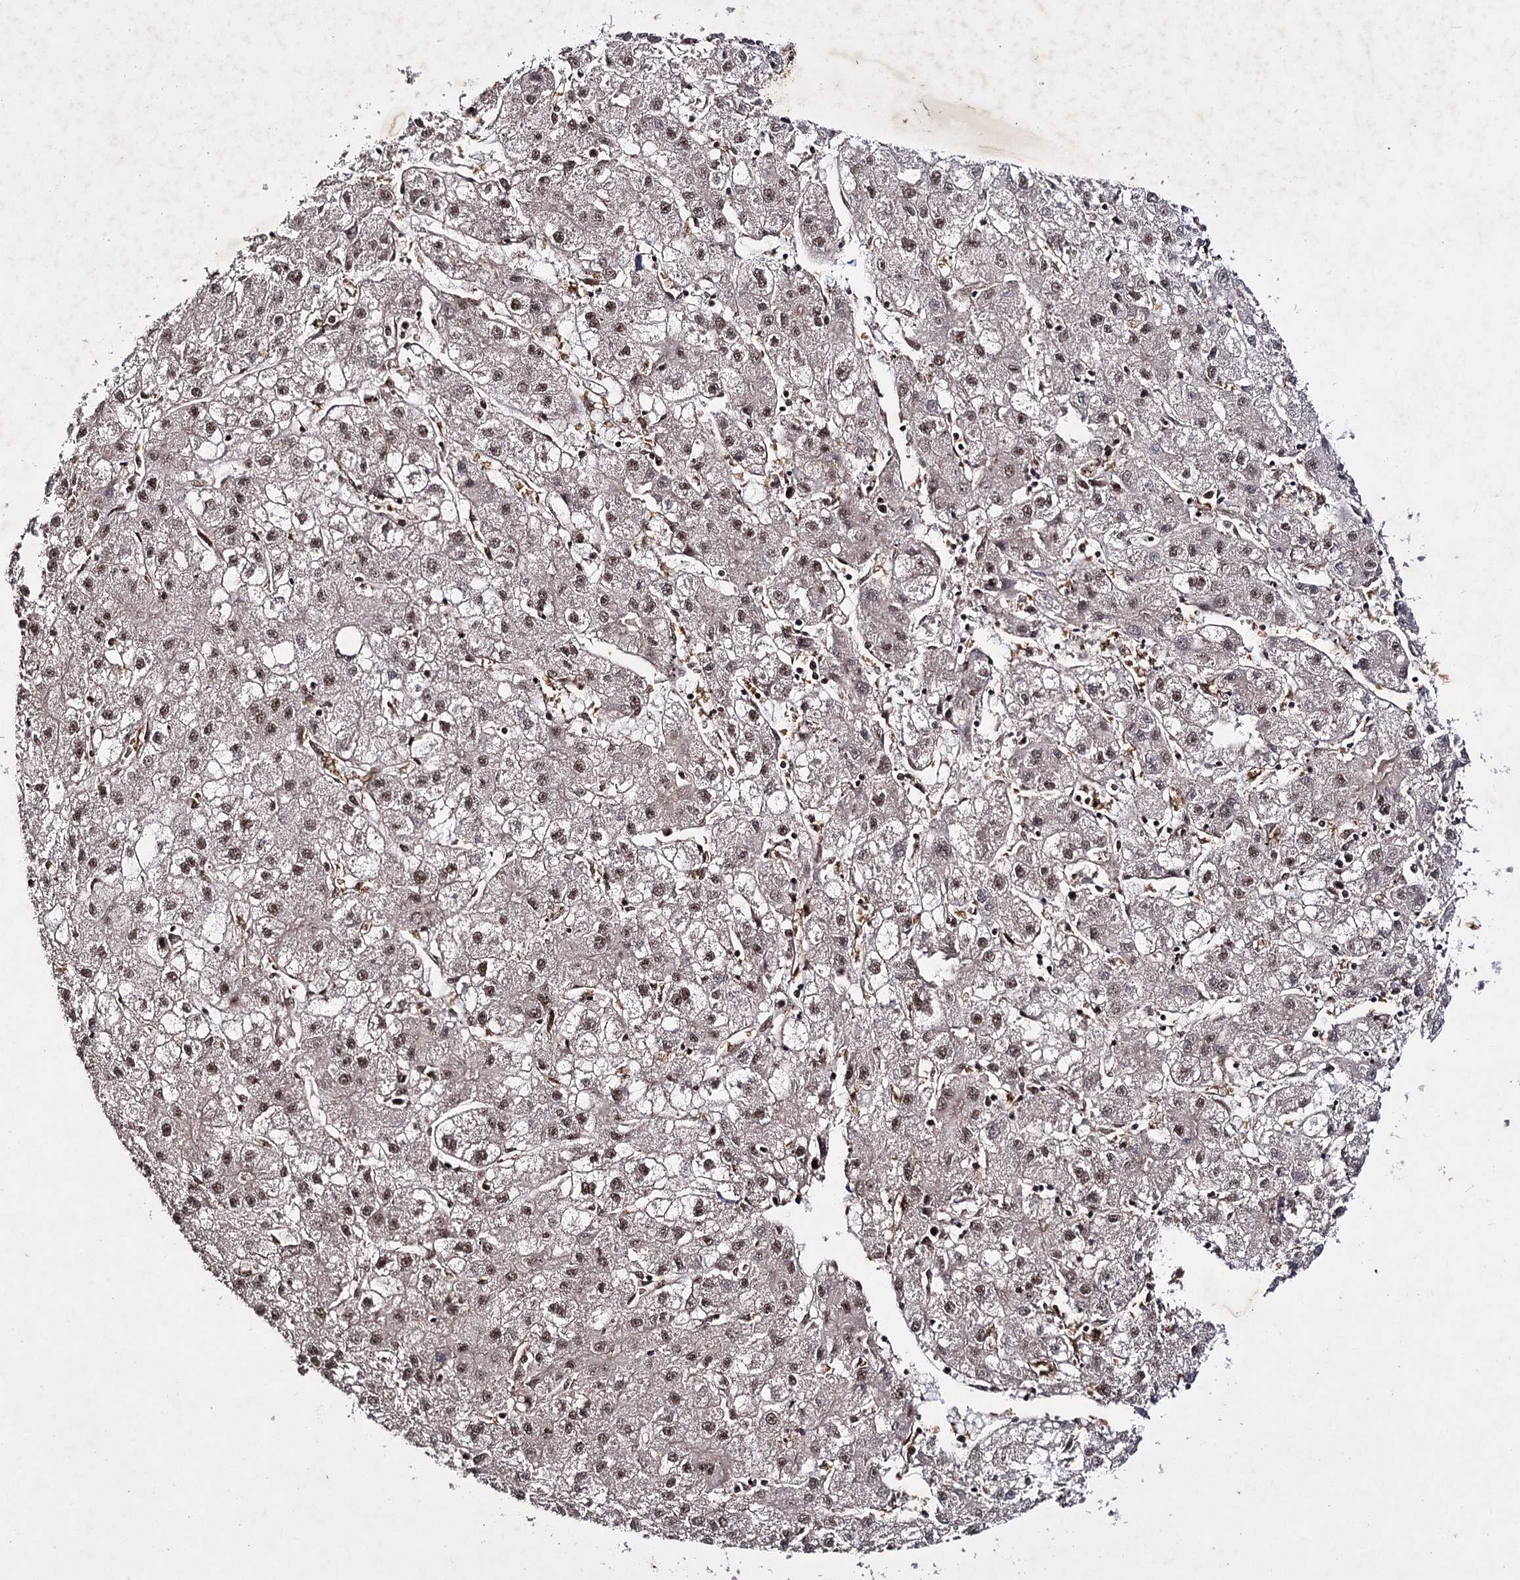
{"staining": {"intensity": "moderate", "quantity": ">75%", "location": "nuclear"}, "tissue": "liver cancer", "cell_type": "Tumor cells", "image_type": "cancer", "snomed": [{"axis": "morphology", "description": "Carcinoma, Hepatocellular, NOS"}, {"axis": "topography", "description": "Liver"}], "caption": "Brown immunohistochemical staining in hepatocellular carcinoma (liver) displays moderate nuclear positivity in about >75% of tumor cells. The staining is performed using DAB brown chromogen to label protein expression. The nuclei are counter-stained blue using hematoxylin.", "gene": "PRPF40A", "patient": {"sex": "male", "age": 72}}